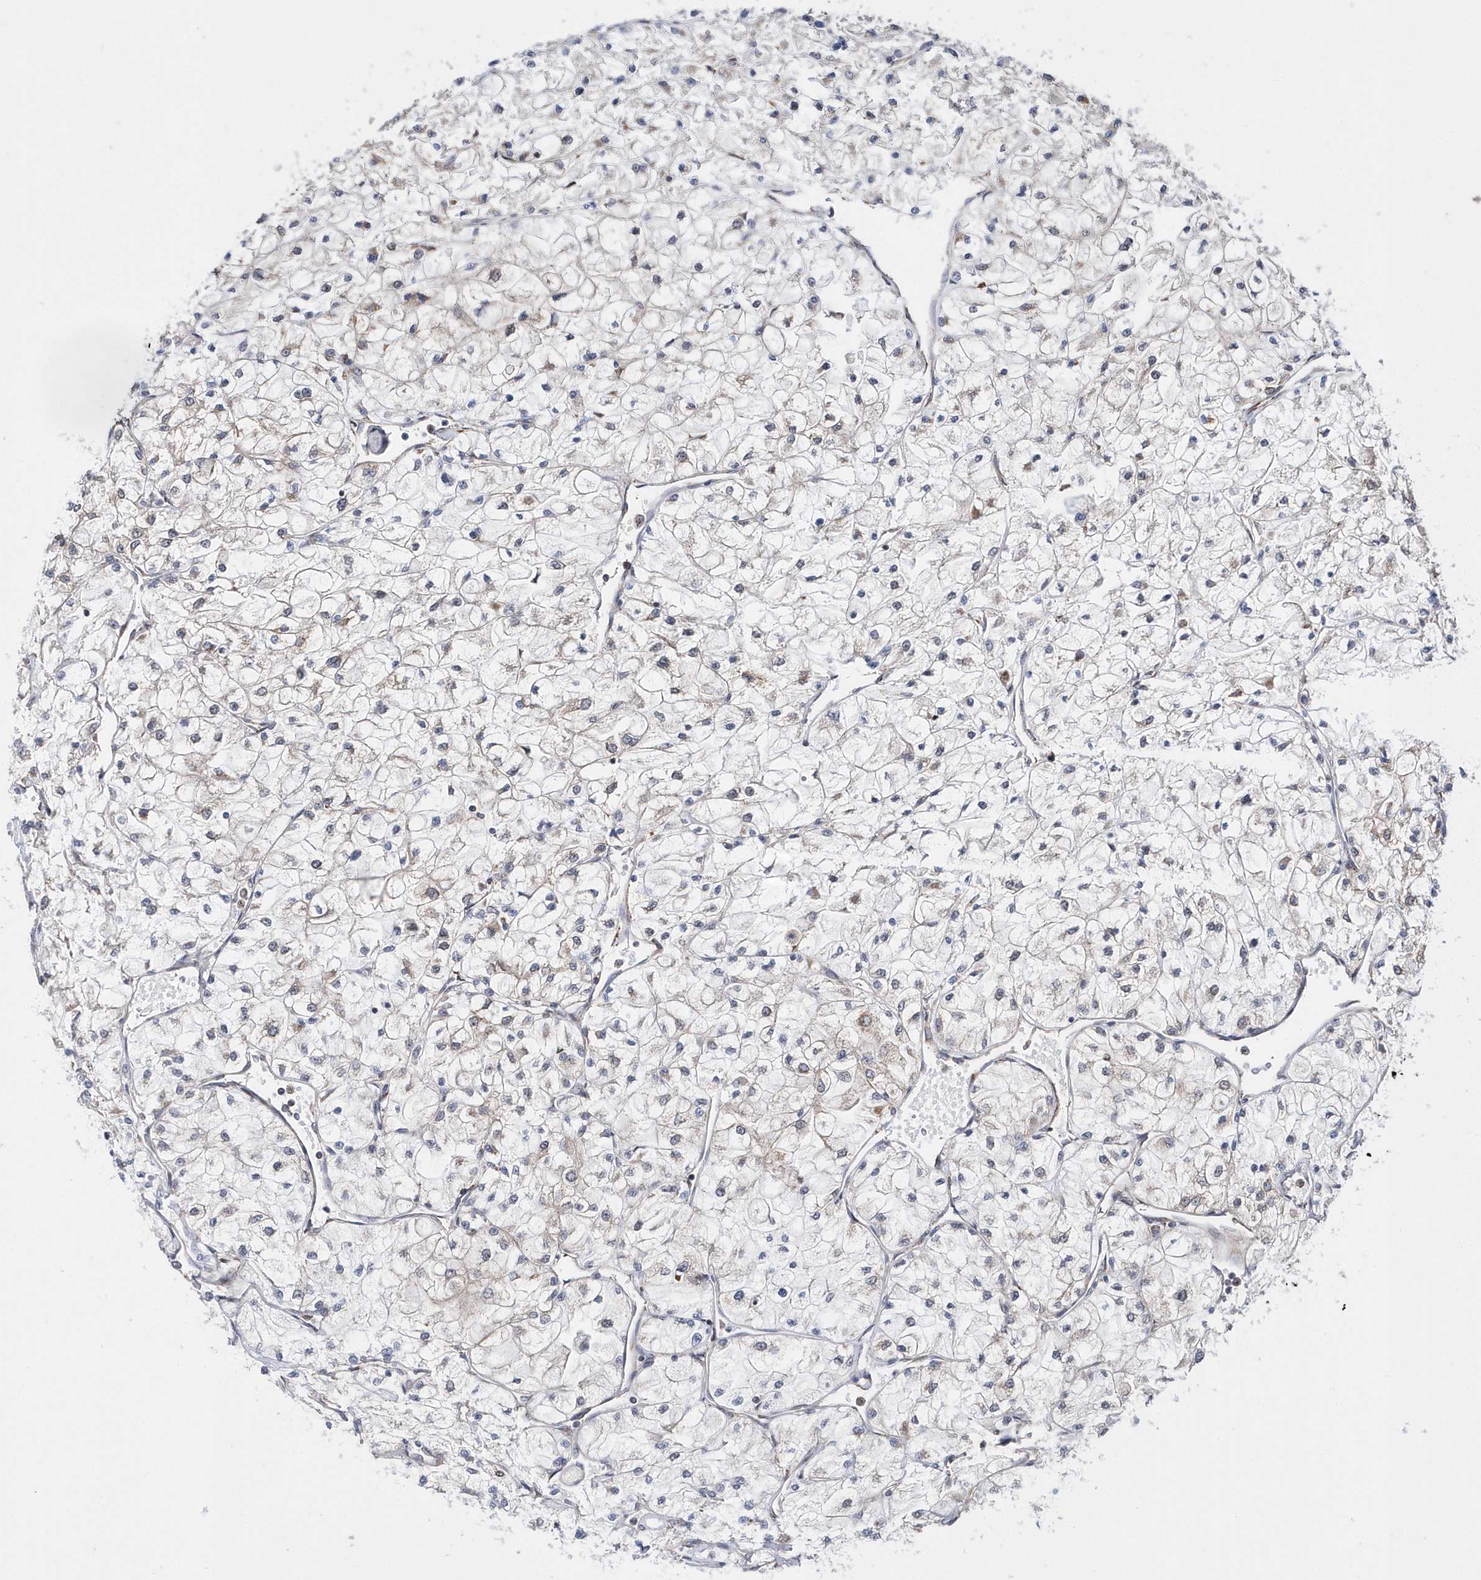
{"staining": {"intensity": "negative", "quantity": "none", "location": "none"}, "tissue": "renal cancer", "cell_type": "Tumor cells", "image_type": "cancer", "snomed": [{"axis": "morphology", "description": "Adenocarcinoma, NOS"}, {"axis": "topography", "description": "Kidney"}], "caption": "High magnification brightfield microscopy of renal cancer (adenocarcinoma) stained with DAB (brown) and counterstained with hematoxylin (blue): tumor cells show no significant positivity.", "gene": "DALRD3", "patient": {"sex": "male", "age": 80}}